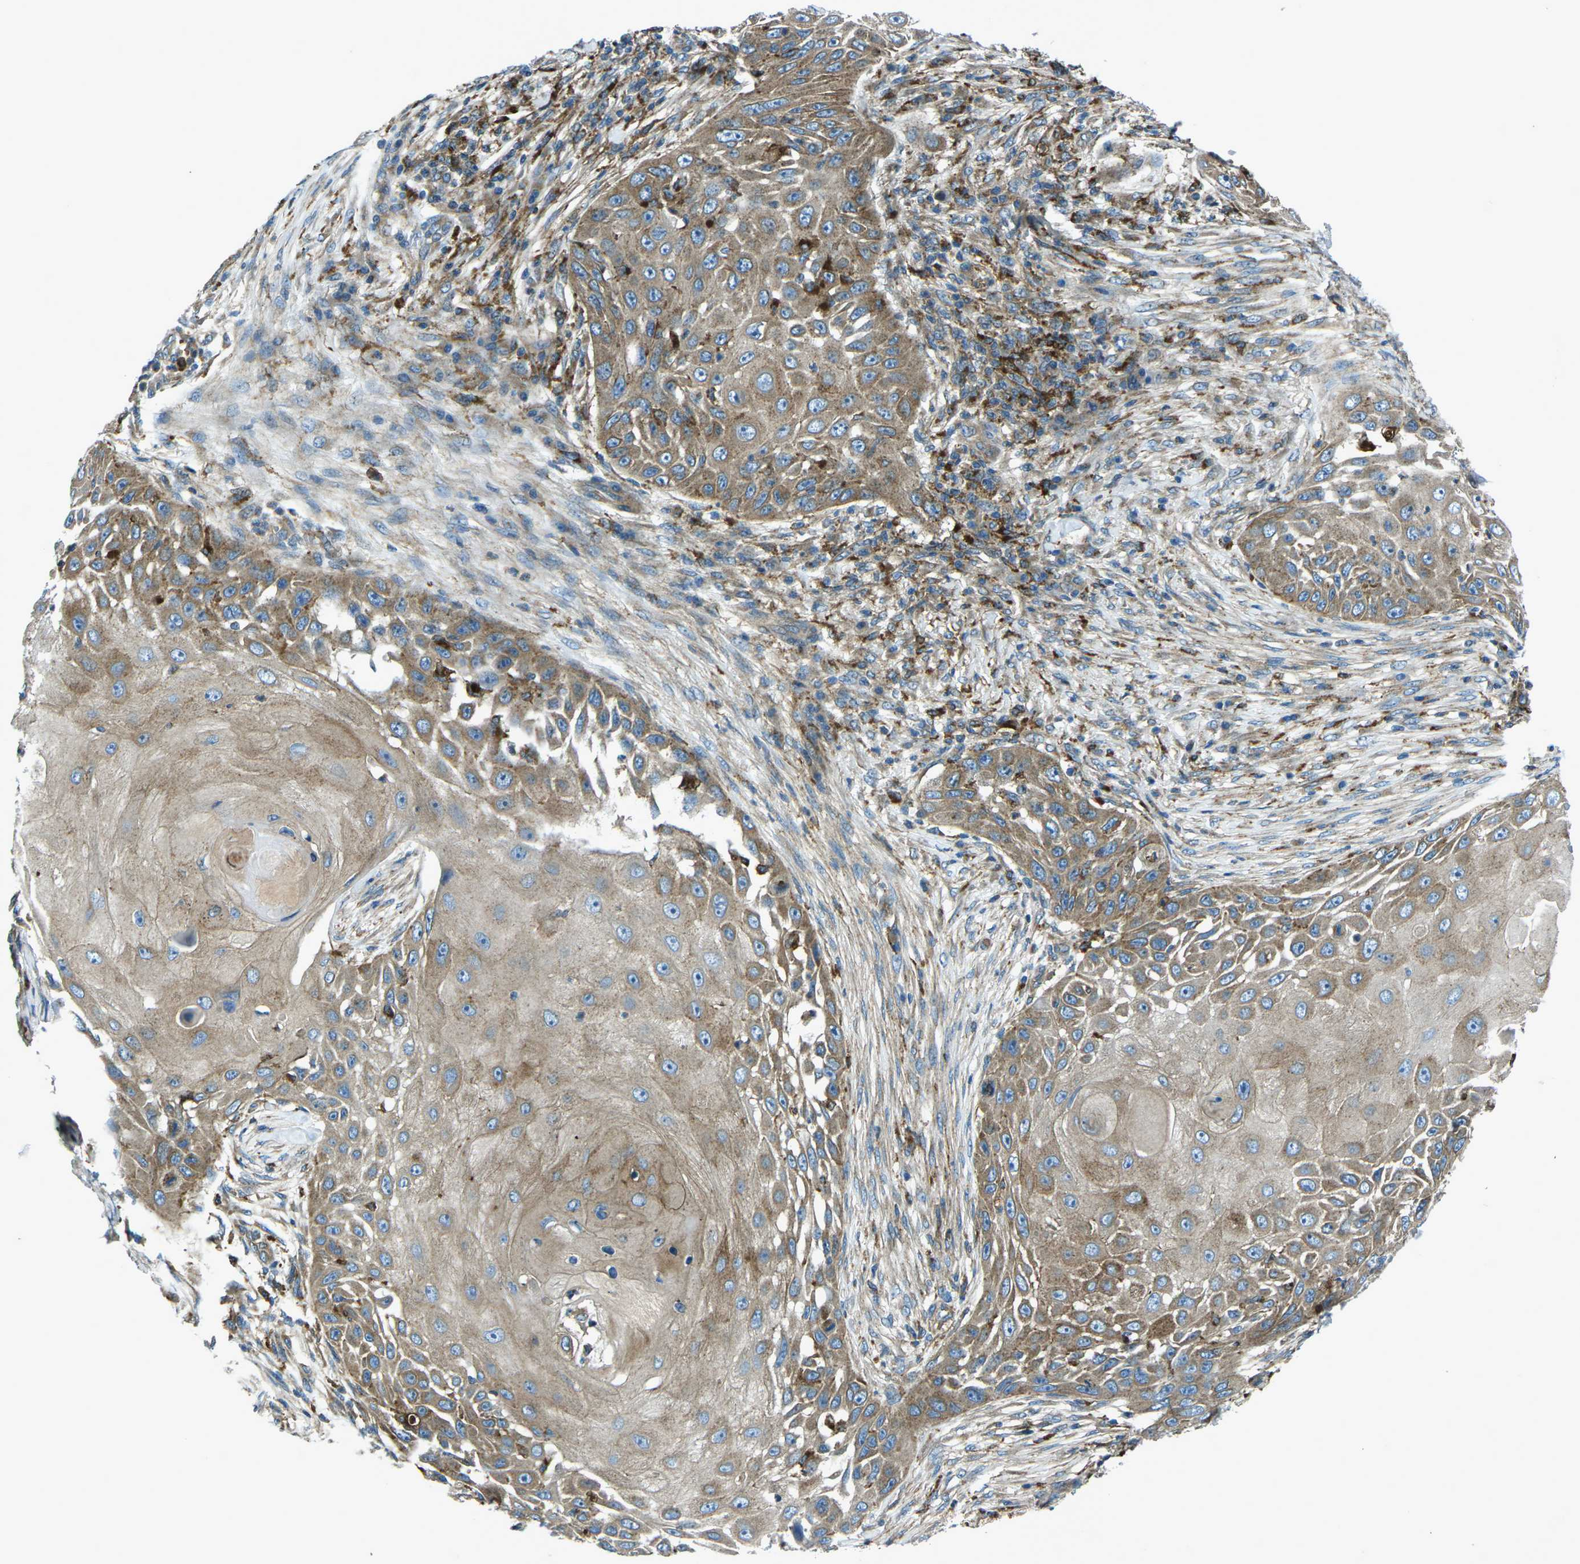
{"staining": {"intensity": "moderate", "quantity": ">75%", "location": "cytoplasmic/membranous"}, "tissue": "skin cancer", "cell_type": "Tumor cells", "image_type": "cancer", "snomed": [{"axis": "morphology", "description": "Squamous cell carcinoma, NOS"}, {"axis": "topography", "description": "Skin"}], "caption": "This is a histology image of IHC staining of squamous cell carcinoma (skin), which shows moderate positivity in the cytoplasmic/membranous of tumor cells.", "gene": "CDK17", "patient": {"sex": "female", "age": 44}}